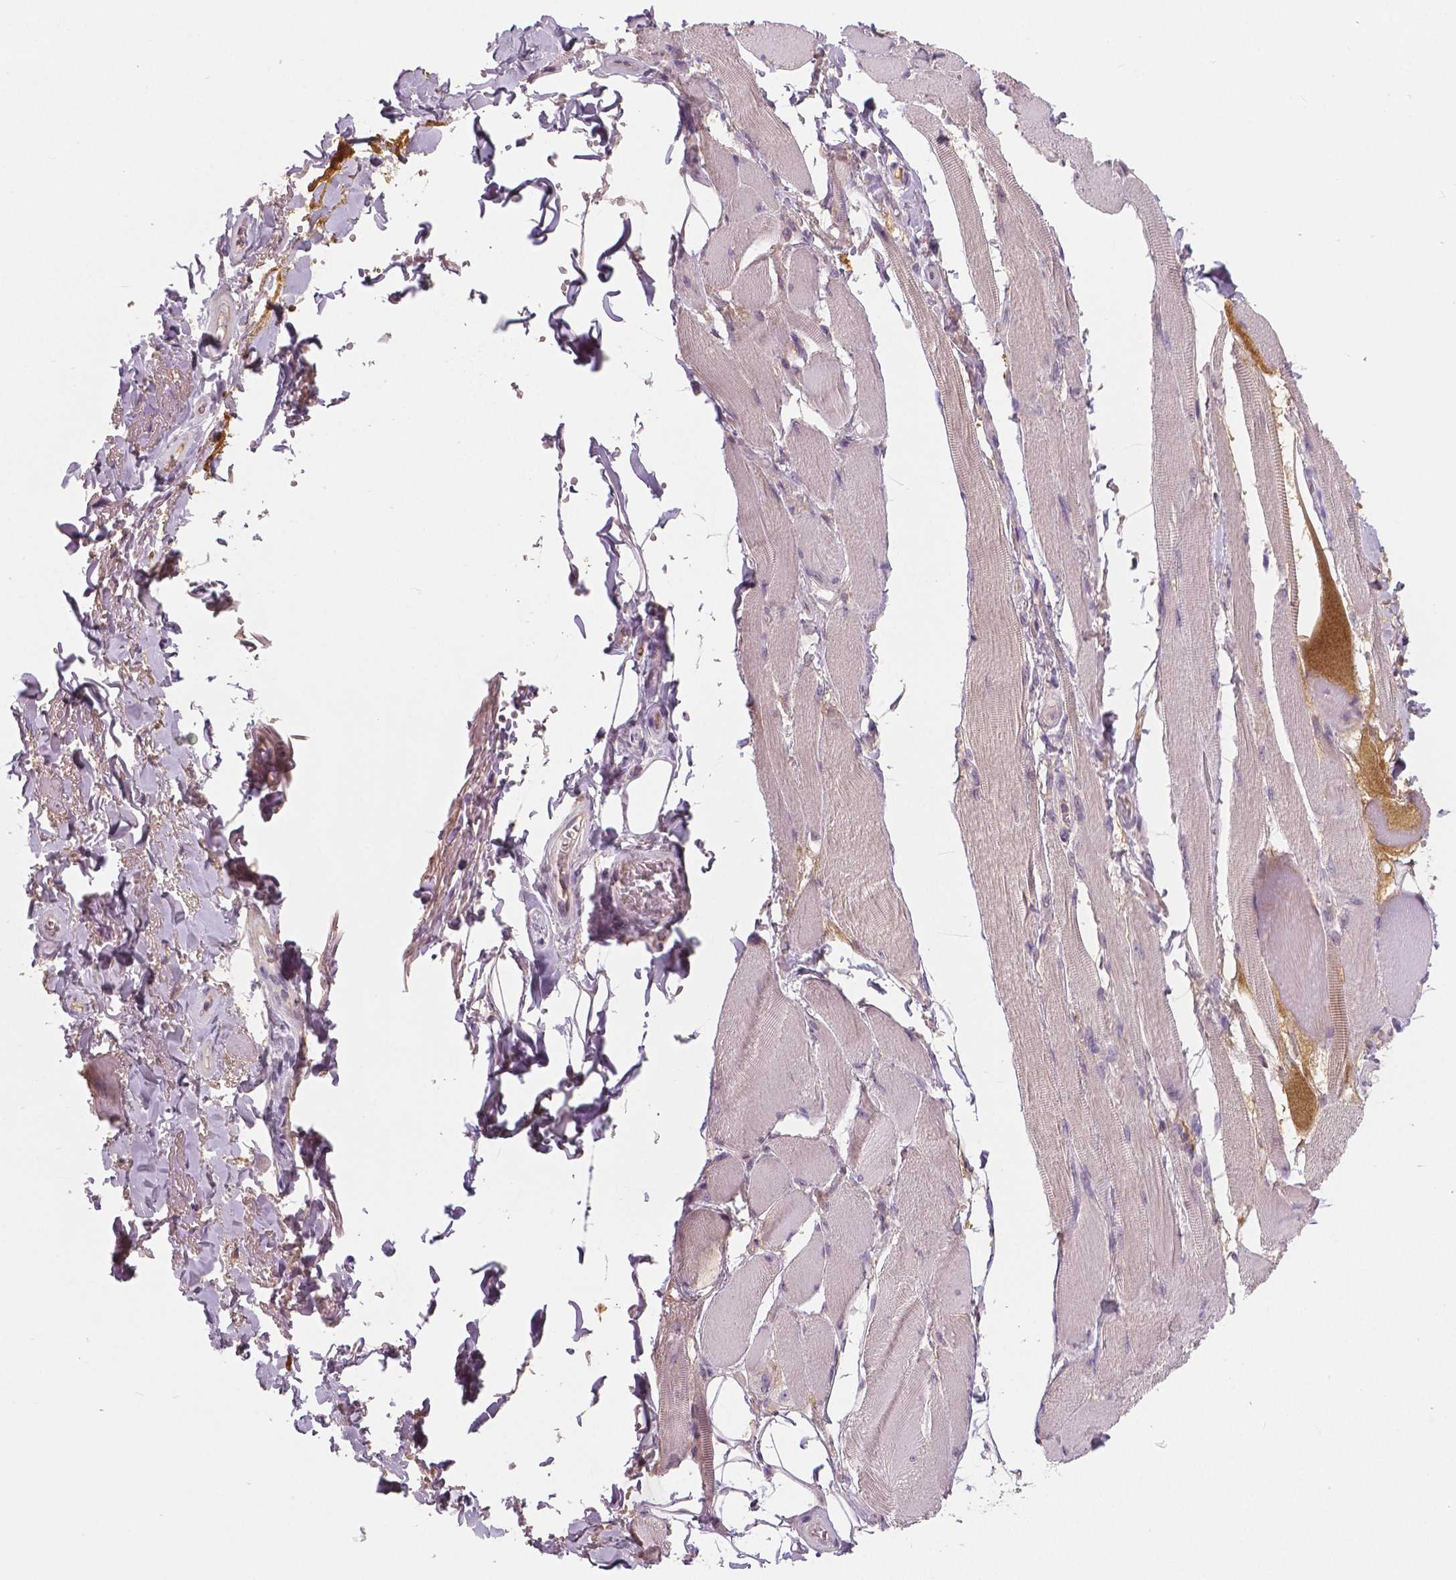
{"staining": {"intensity": "negative", "quantity": "none", "location": "none"}, "tissue": "skeletal muscle", "cell_type": "Myocytes", "image_type": "normal", "snomed": [{"axis": "morphology", "description": "Normal tissue, NOS"}, {"axis": "topography", "description": "Skeletal muscle"}, {"axis": "topography", "description": "Anal"}, {"axis": "topography", "description": "Peripheral nerve tissue"}], "caption": "Myocytes show no significant staining in benign skeletal muscle. (Brightfield microscopy of DAB (3,3'-diaminobenzidine) immunohistochemistry (IHC) at high magnification).", "gene": "APOA4", "patient": {"sex": "male", "age": 53}}